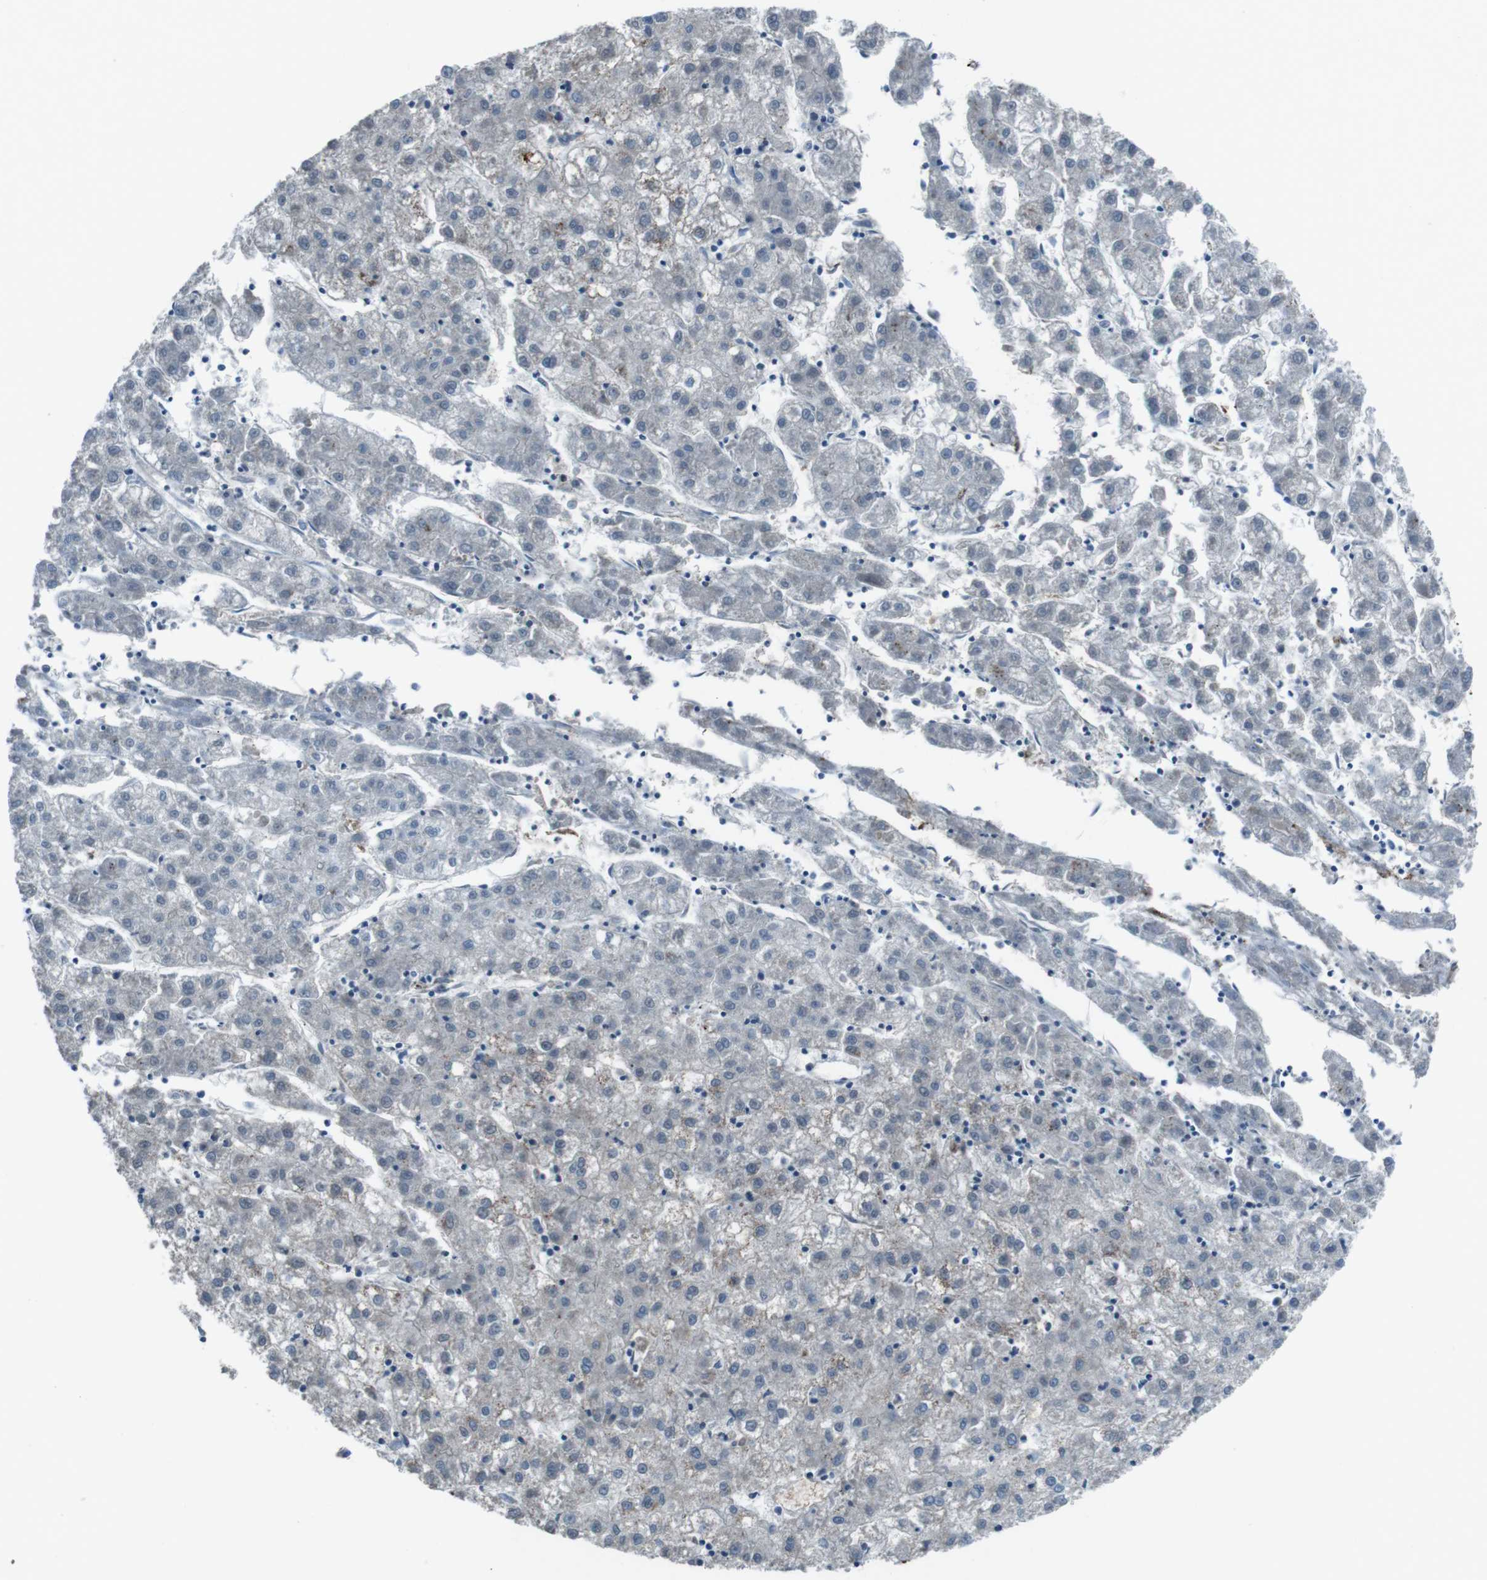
{"staining": {"intensity": "negative", "quantity": "none", "location": "none"}, "tissue": "liver cancer", "cell_type": "Tumor cells", "image_type": "cancer", "snomed": [{"axis": "morphology", "description": "Carcinoma, Hepatocellular, NOS"}, {"axis": "topography", "description": "Liver"}], "caption": "The image exhibits no staining of tumor cells in liver hepatocellular carcinoma.", "gene": "GDF10", "patient": {"sex": "male", "age": 72}}